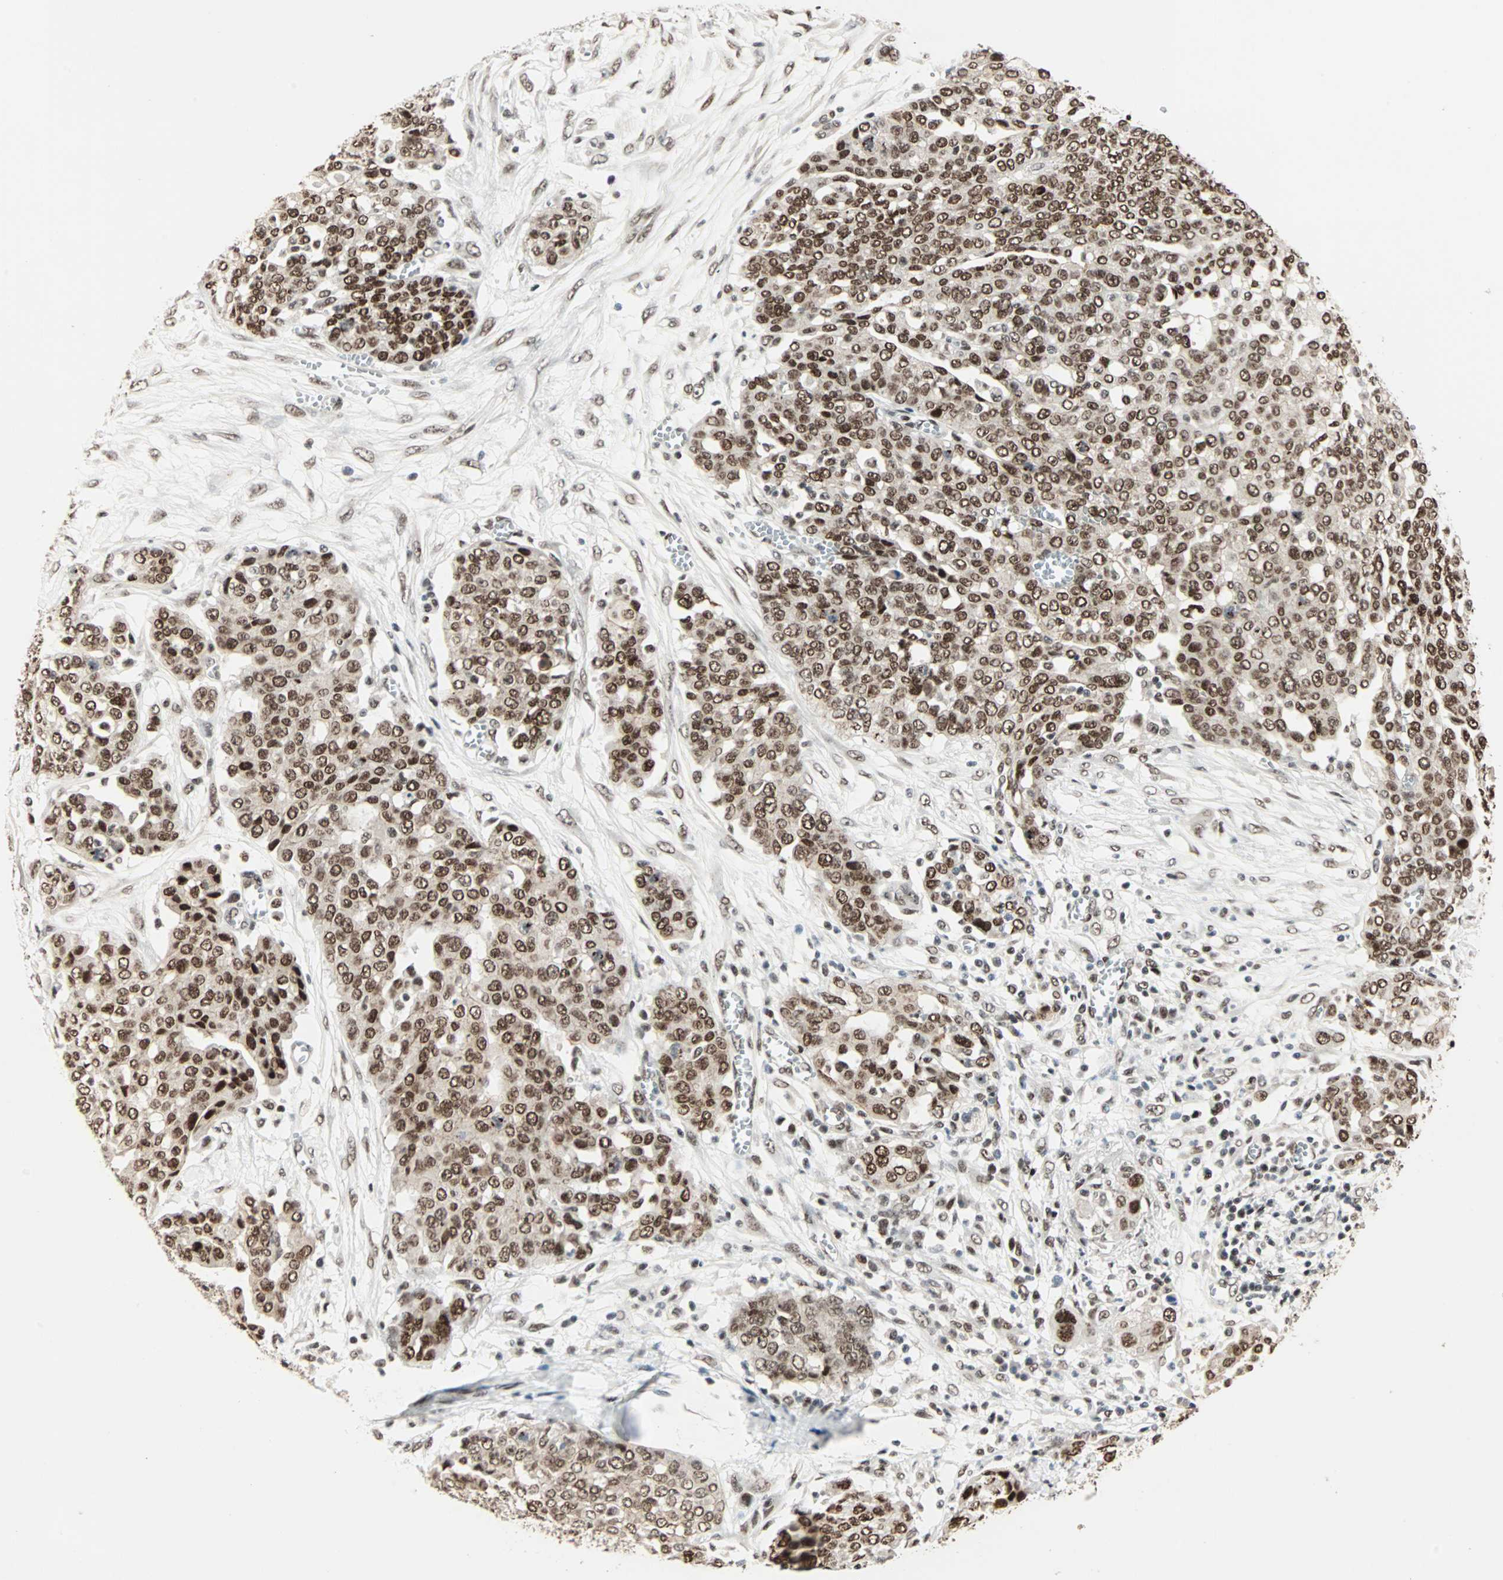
{"staining": {"intensity": "strong", "quantity": ">75%", "location": "nuclear"}, "tissue": "ovarian cancer", "cell_type": "Tumor cells", "image_type": "cancer", "snomed": [{"axis": "morphology", "description": "Cystadenocarcinoma, serous, NOS"}, {"axis": "topography", "description": "Soft tissue"}, {"axis": "topography", "description": "Ovary"}], "caption": "Protein analysis of serous cystadenocarcinoma (ovarian) tissue exhibits strong nuclear expression in about >75% of tumor cells.", "gene": "BLM", "patient": {"sex": "female", "age": 57}}